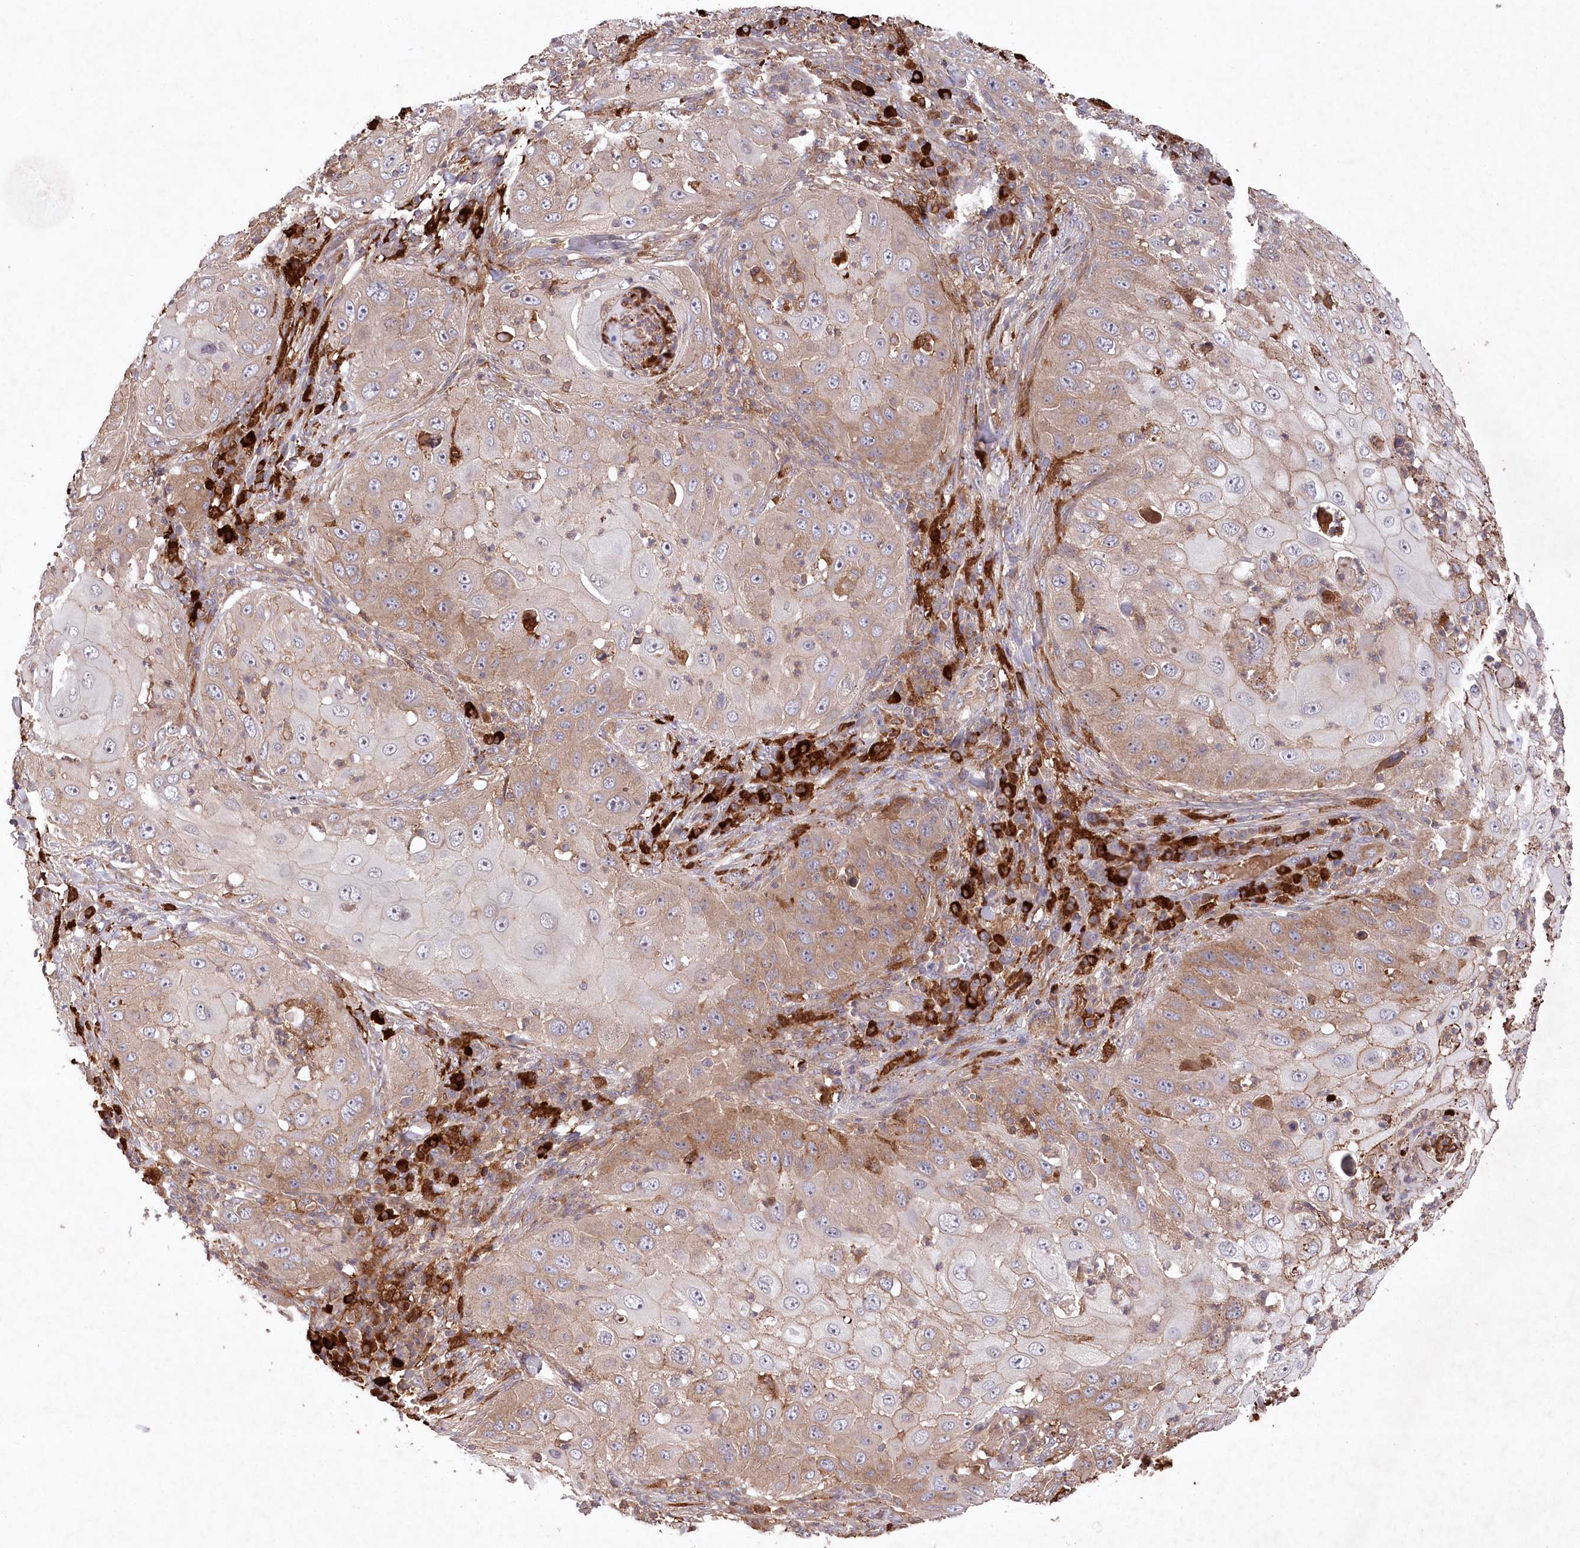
{"staining": {"intensity": "moderate", "quantity": ">75%", "location": "cytoplasmic/membranous"}, "tissue": "skin cancer", "cell_type": "Tumor cells", "image_type": "cancer", "snomed": [{"axis": "morphology", "description": "Squamous cell carcinoma, NOS"}, {"axis": "topography", "description": "Skin"}], "caption": "Moderate cytoplasmic/membranous positivity for a protein is seen in about >75% of tumor cells of skin cancer (squamous cell carcinoma) using immunohistochemistry (IHC).", "gene": "PPP1R21", "patient": {"sex": "female", "age": 44}}